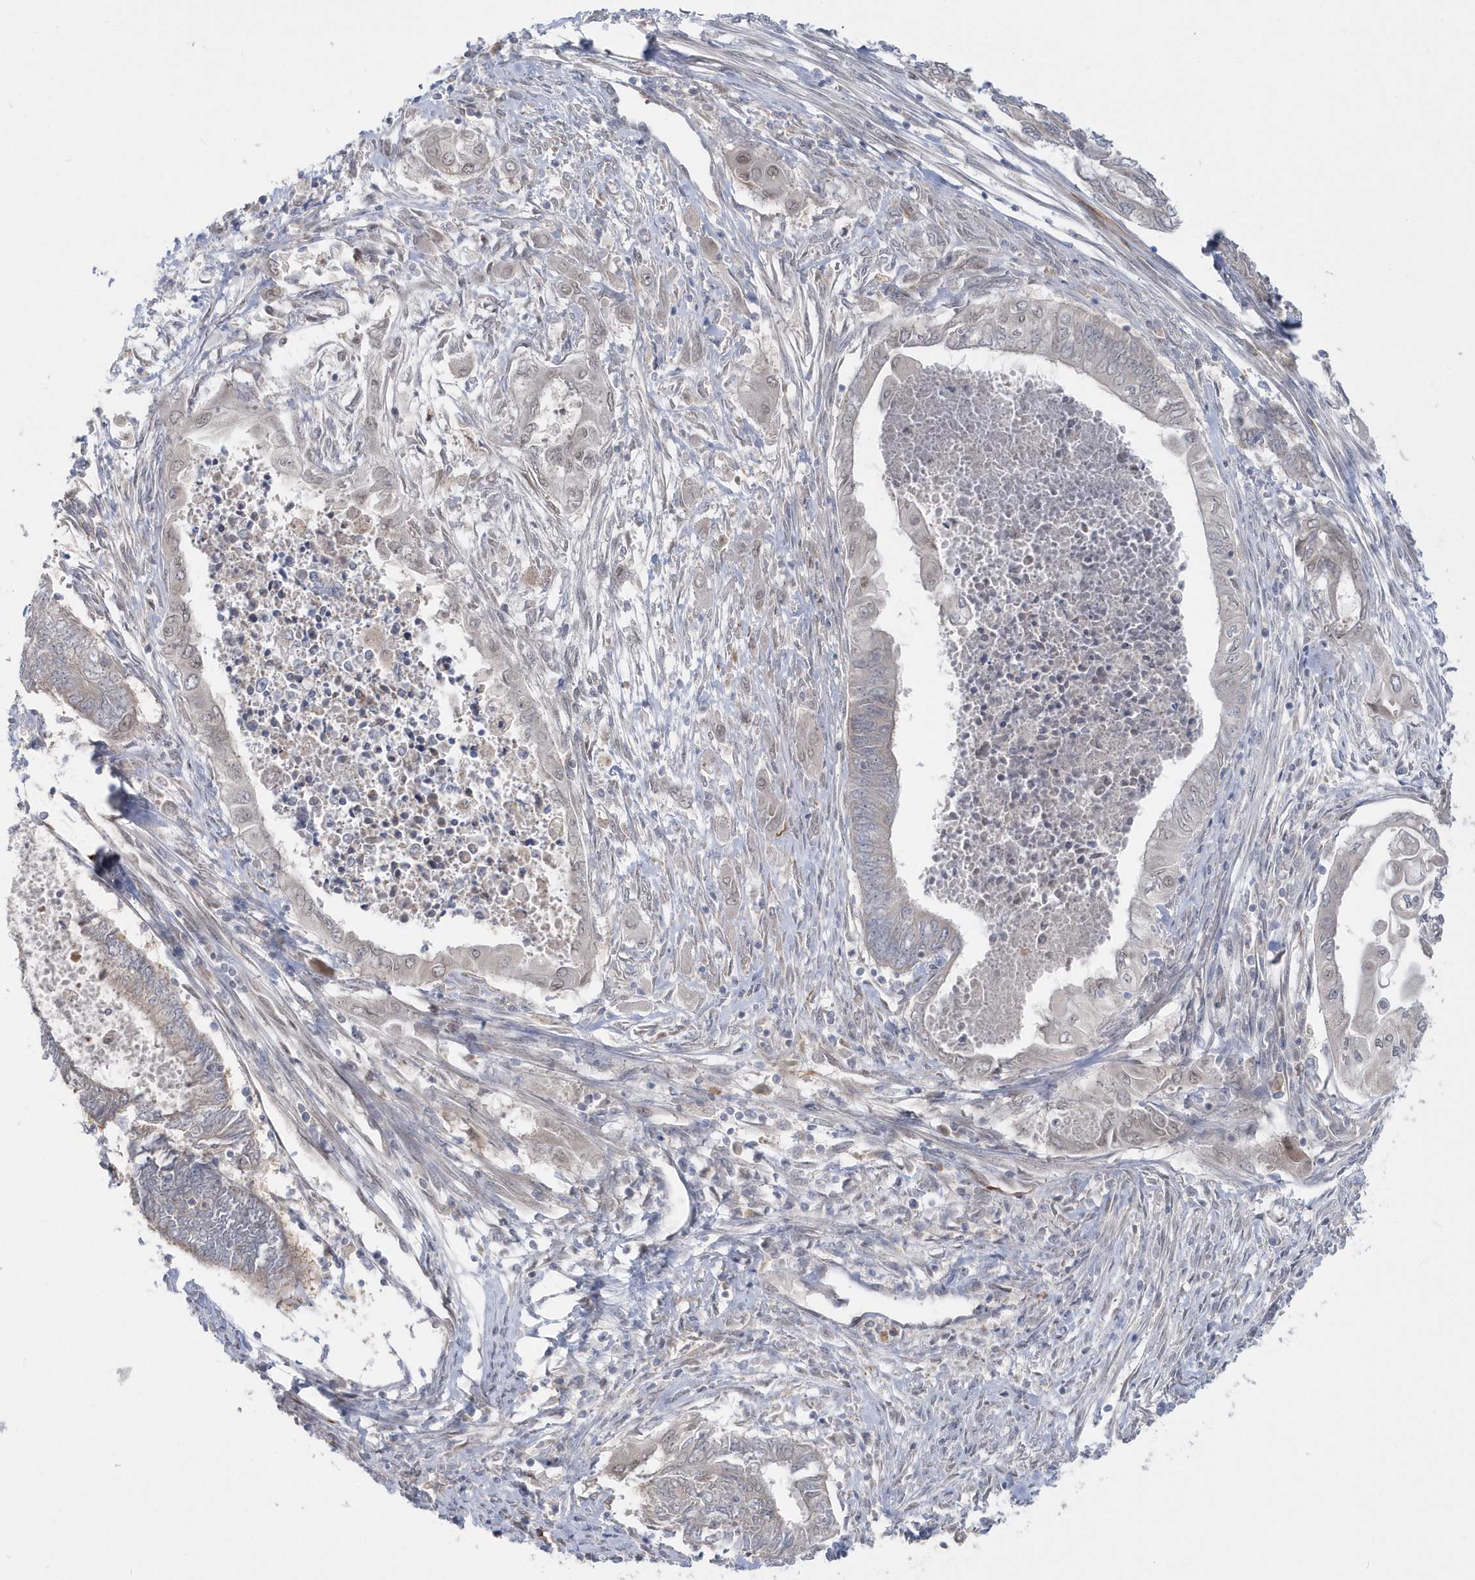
{"staining": {"intensity": "negative", "quantity": "none", "location": "none"}, "tissue": "endometrial cancer", "cell_type": "Tumor cells", "image_type": "cancer", "snomed": [{"axis": "morphology", "description": "Adenocarcinoma, NOS"}, {"axis": "topography", "description": "Uterus"}, {"axis": "topography", "description": "Endometrium"}], "caption": "Tumor cells are negative for protein expression in human adenocarcinoma (endometrial). The staining was performed using DAB to visualize the protein expression in brown, while the nuclei were stained in blue with hematoxylin (Magnification: 20x).", "gene": "DHX57", "patient": {"sex": "female", "age": 70}}